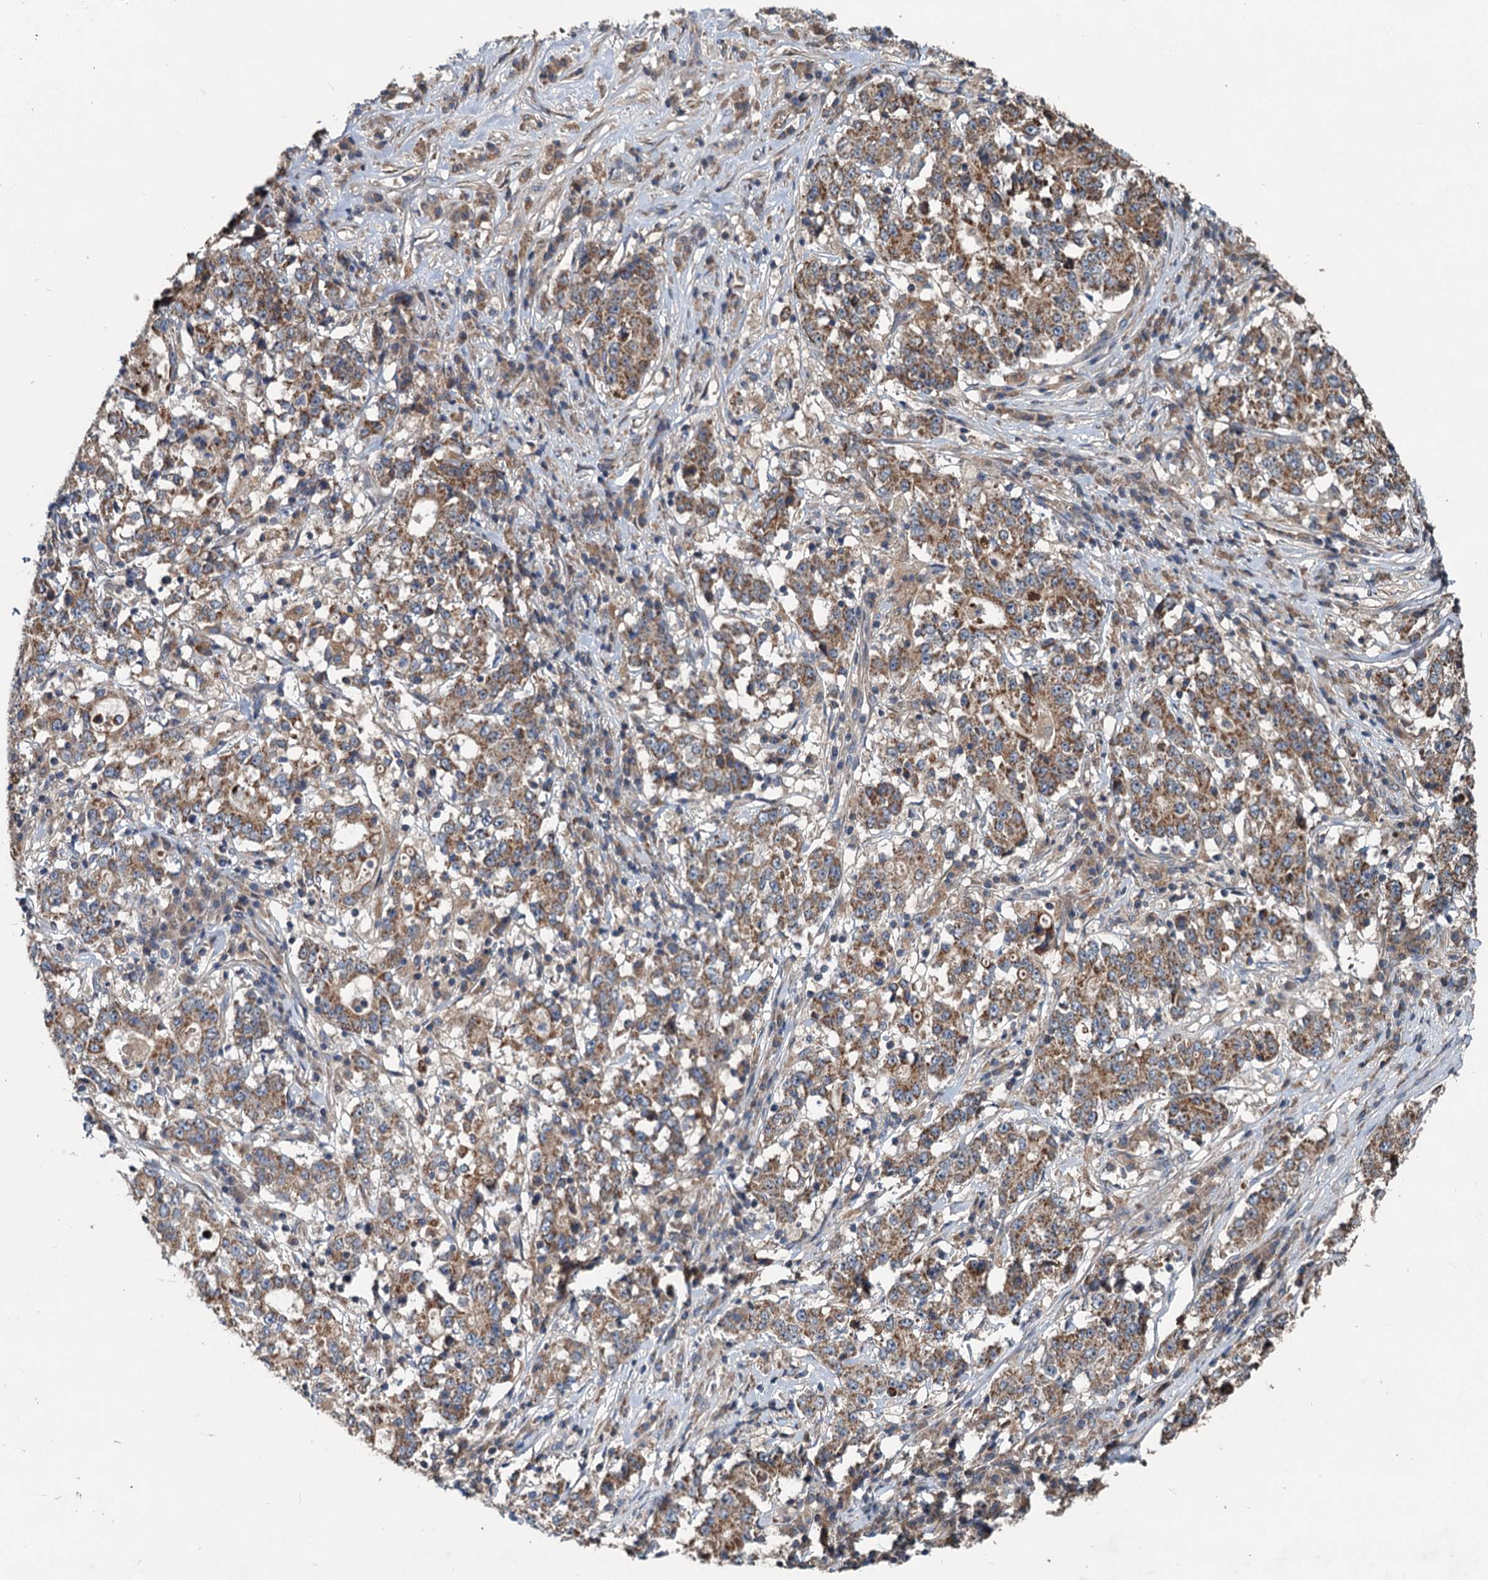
{"staining": {"intensity": "moderate", "quantity": ">75%", "location": "cytoplasmic/membranous"}, "tissue": "stomach cancer", "cell_type": "Tumor cells", "image_type": "cancer", "snomed": [{"axis": "morphology", "description": "Adenocarcinoma, NOS"}, {"axis": "topography", "description": "Stomach"}], "caption": "Stomach cancer (adenocarcinoma) stained with DAB IHC shows medium levels of moderate cytoplasmic/membranous expression in approximately >75% of tumor cells. (Stains: DAB in brown, nuclei in blue, Microscopy: brightfield microscopy at high magnification).", "gene": "OTUB1", "patient": {"sex": "male", "age": 59}}